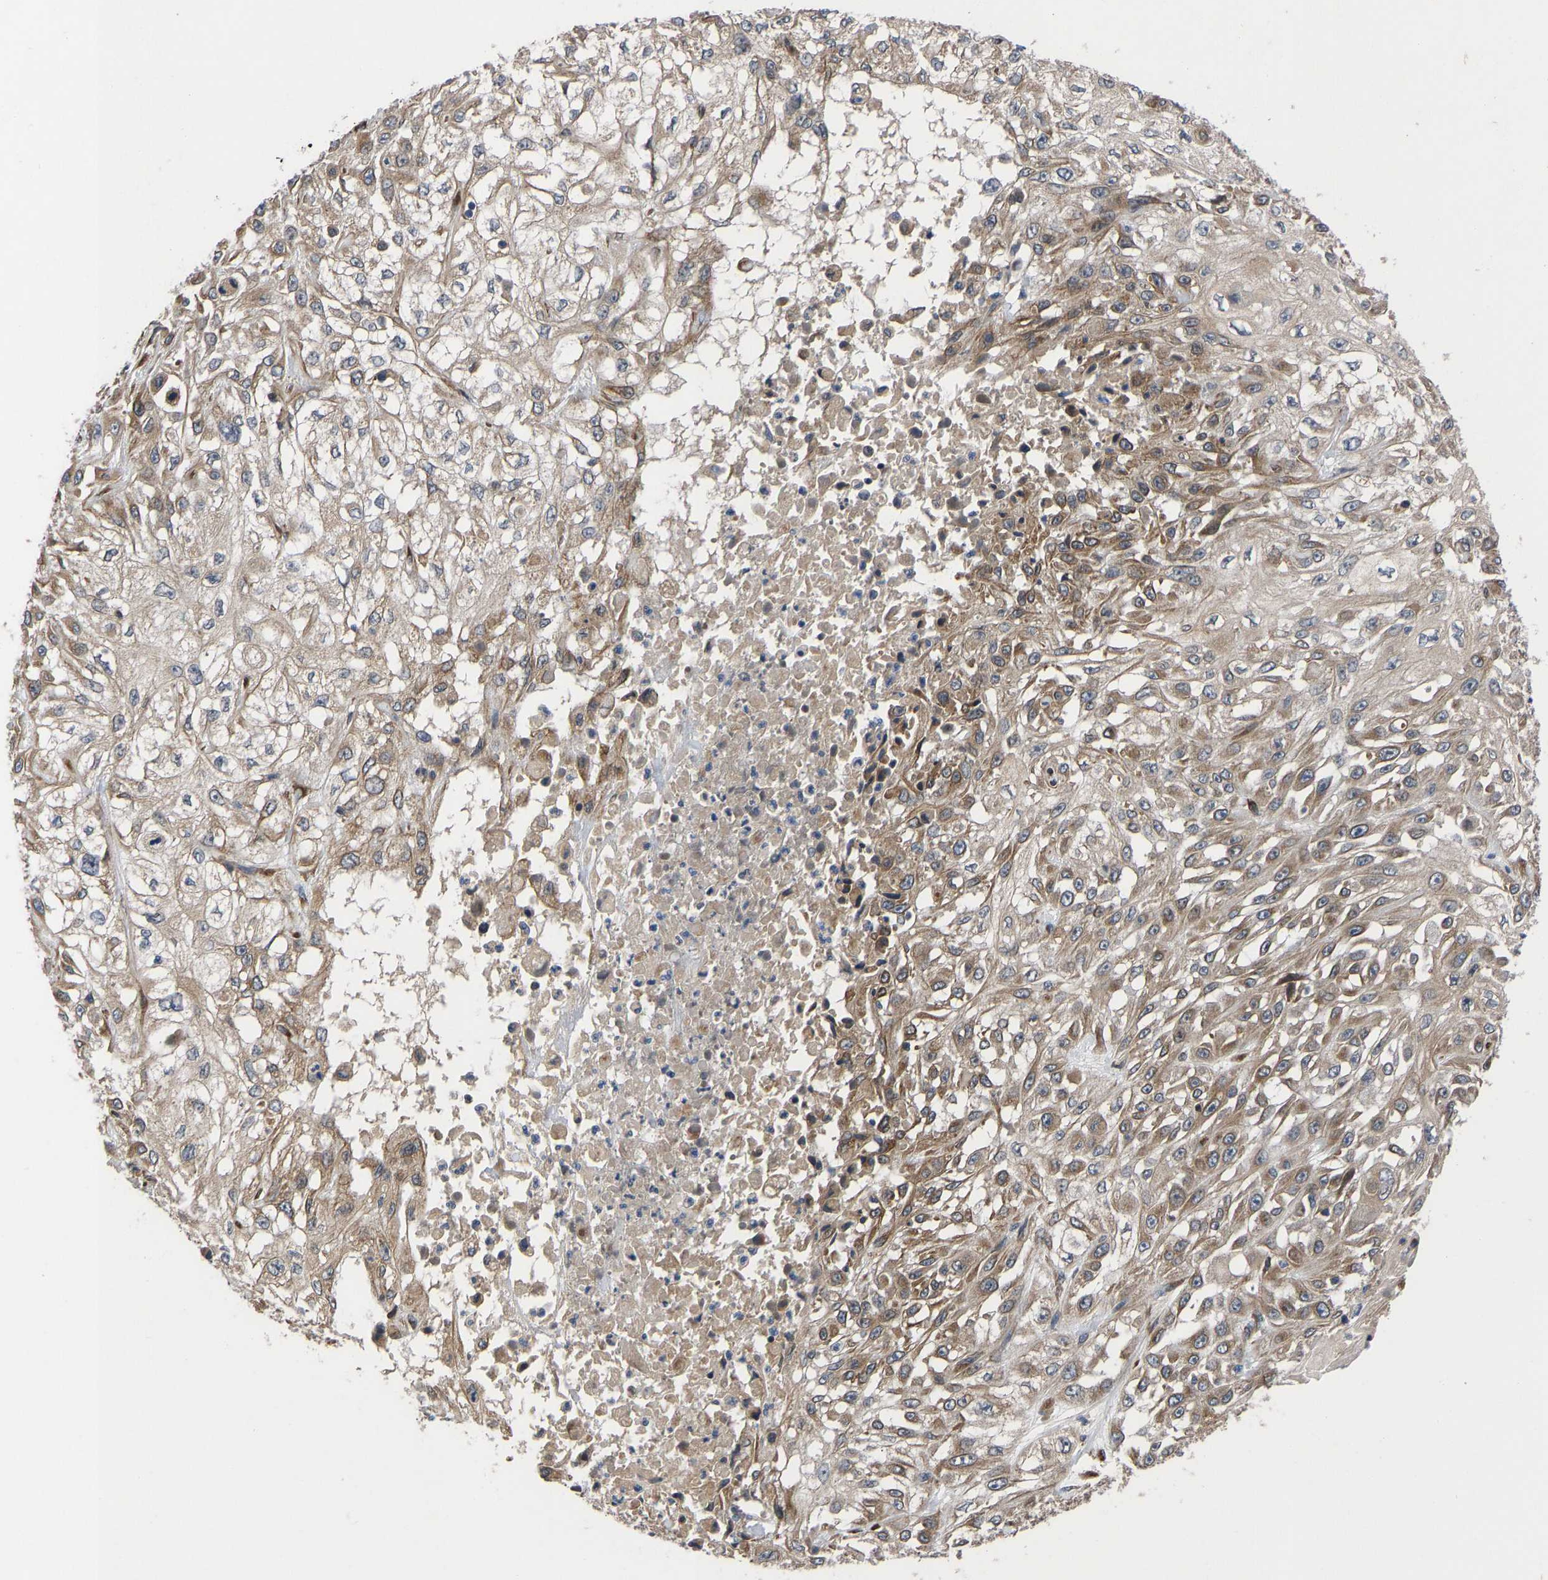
{"staining": {"intensity": "moderate", "quantity": ">75%", "location": "cytoplasmic/membranous"}, "tissue": "skin cancer", "cell_type": "Tumor cells", "image_type": "cancer", "snomed": [{"axis": "morphology", "description": "Squamous cell carcinoma, NOS"}, {"axis": "morphology", "description": "Squamous cell carcinoma, metastatic, NOS"}, {"axis": "topography", "description": "Skin"}, {"axis": "topography", "description": "Lymph node"}], "caption": "Tumor cells display medium levels of moderate cytoplasmic/membranous positivity in approximately >75% of cells in skin cancer.", "gene": "FRRS1", "patient": {"sex": "male", "age": 75}}